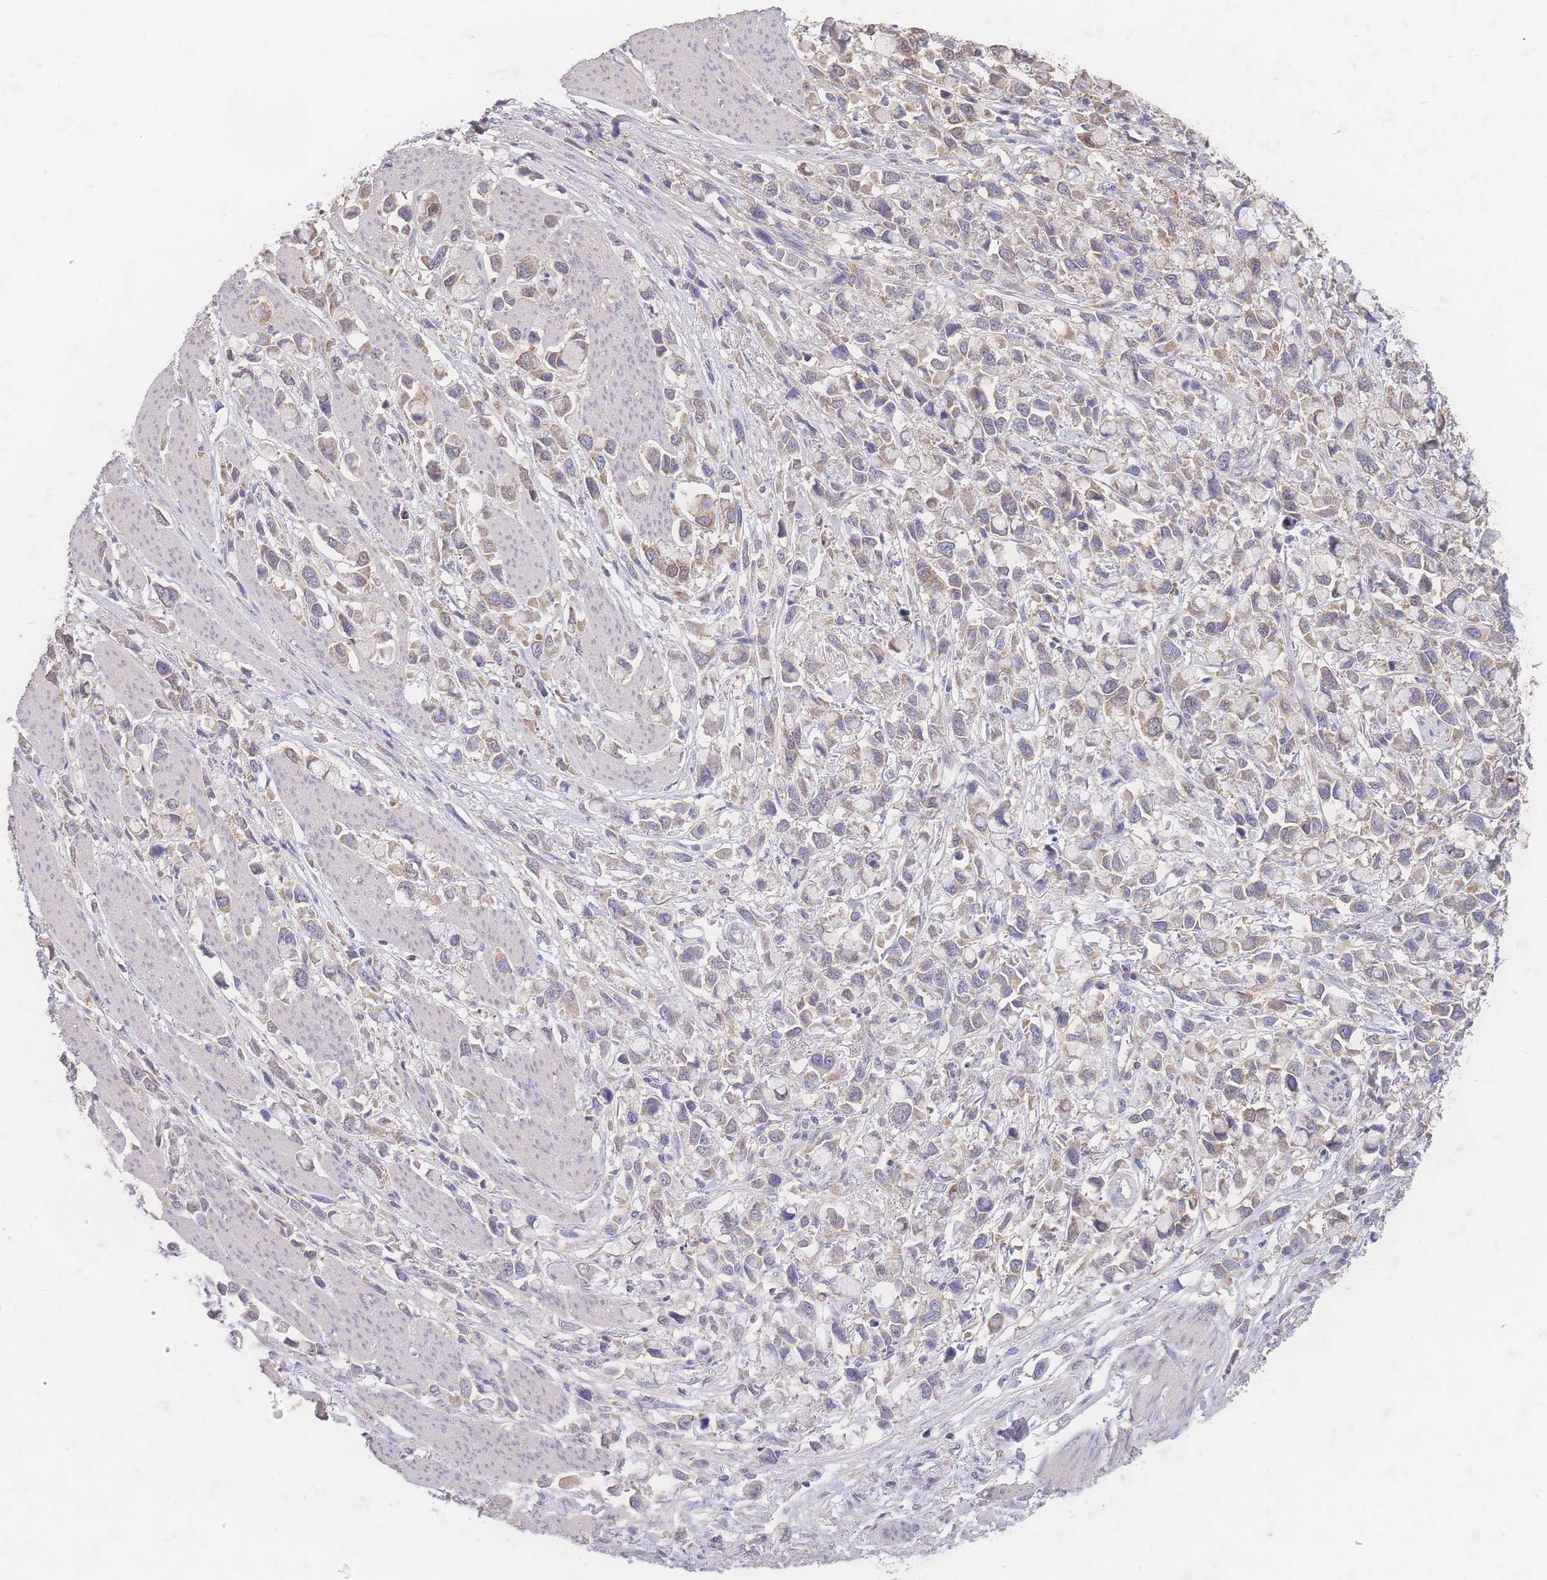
{"staining": {"intensity": "moderate", "quantity": "25%-75%", "location": "cytoplasmic/membranous"}, "tissue": "stomach cancer", "cell_type": "Tumor cells", "image_type": "cancer", "snomed": [{"axis": "morphology", "description": "Adenocarcinoma, NOS"}, {"axis": "topography", "description": "Stomach"}], "caption": "A histopathology image of human stomach adenocarcinoma stained for a protein shows moderate cytoplasmic/membranous brown staining in tumor cells. Nuclei are stained in blue.", "gene": "GIPR", "patient": {"sex": "female", "age": 81}}